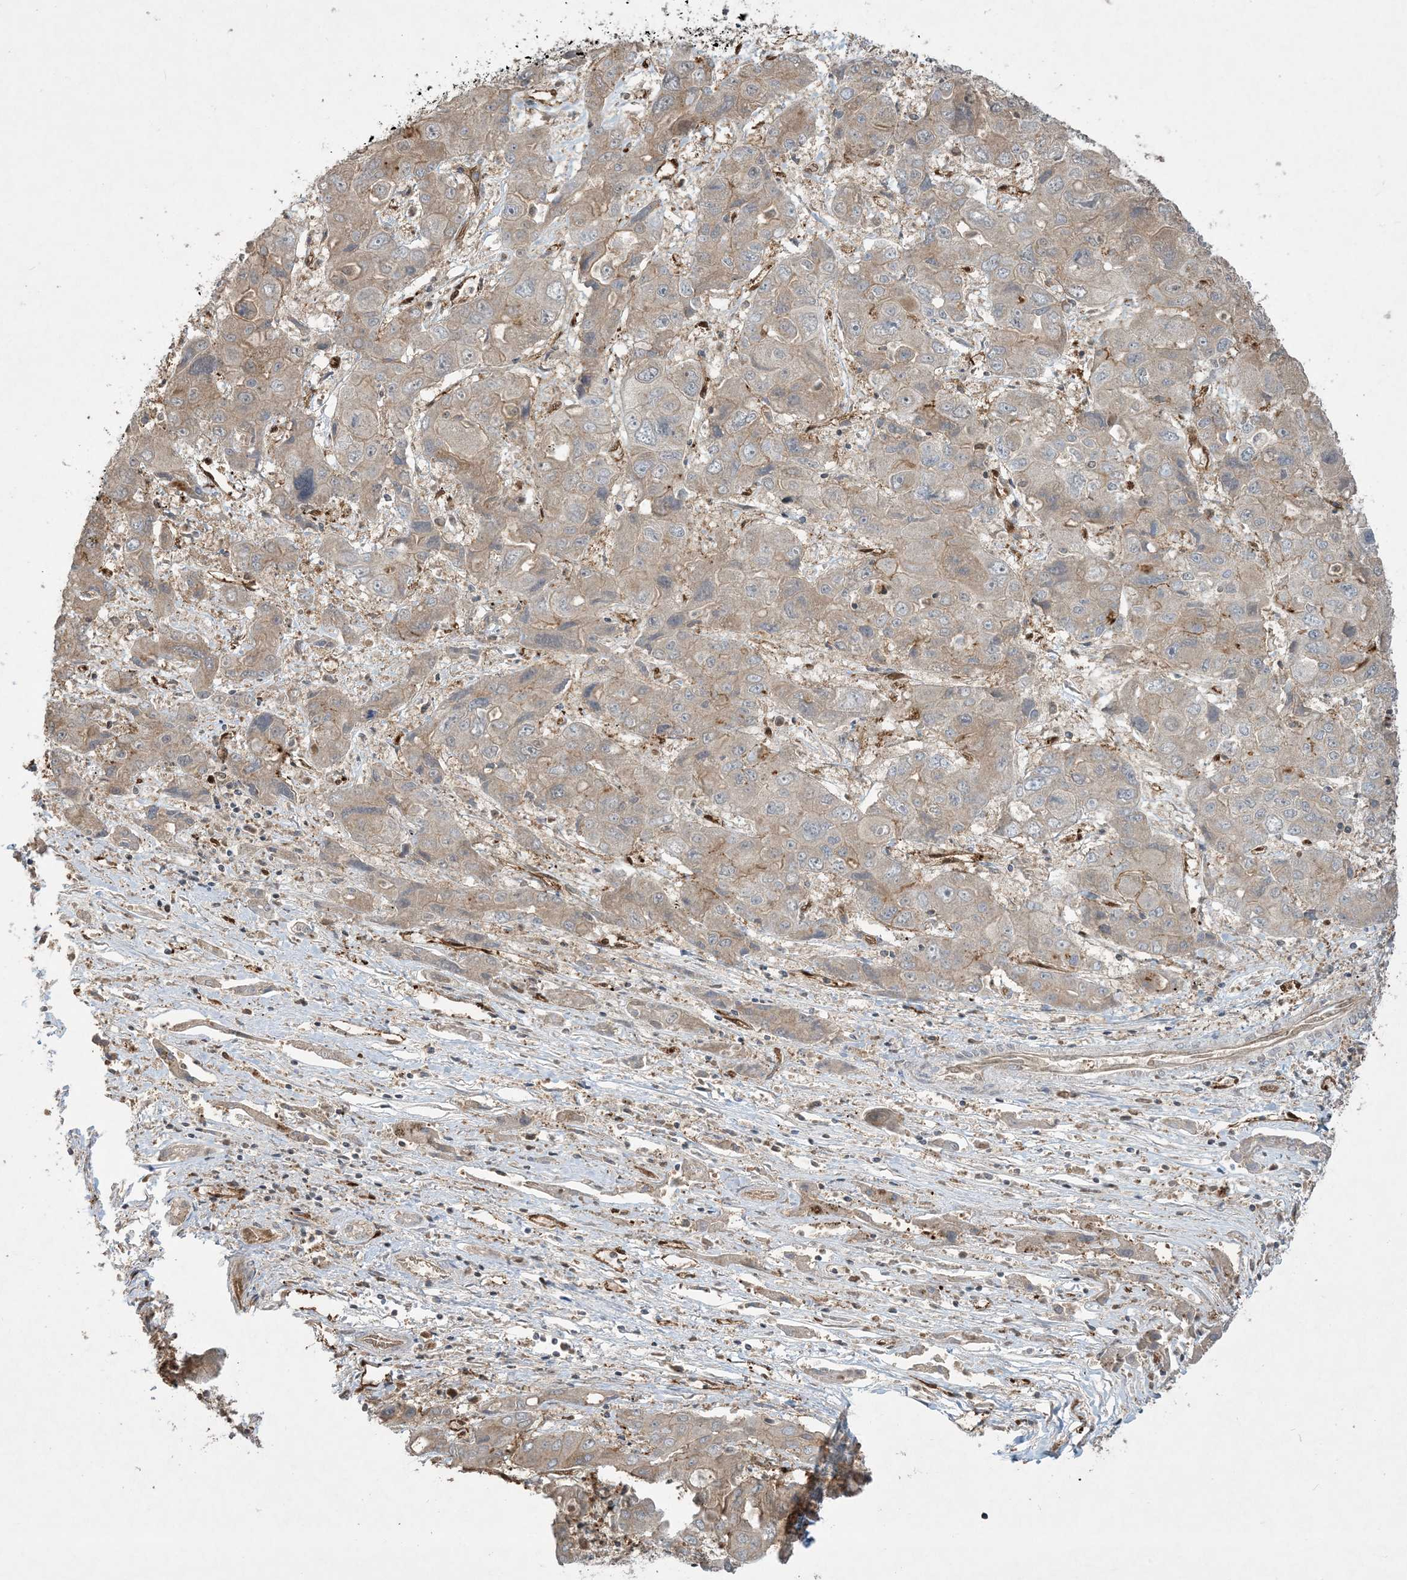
{"staining": {"intensity": "weak", "quantity": "25%-75%", "location": "cytoplasmic/membranous"}, "tissue": "liver cancer", "cell_type": "Tumor cells", "image_type": "cancer", "snomed": [{"axis": "morphology", "description": "Cholangiocarcinoma"}, {"axis": "topography", "description": "Liver"}], "caption": "This photomicrograph shows immunohistochemistry (IHC) staining of human cholangiocarcinoma (liver), with low weak cytoplasmic/membranous positivity in approximately 25%-75% of tumor cells.", "gene": "PPM1F", "patient": {"sex": "male", "age": 67}}